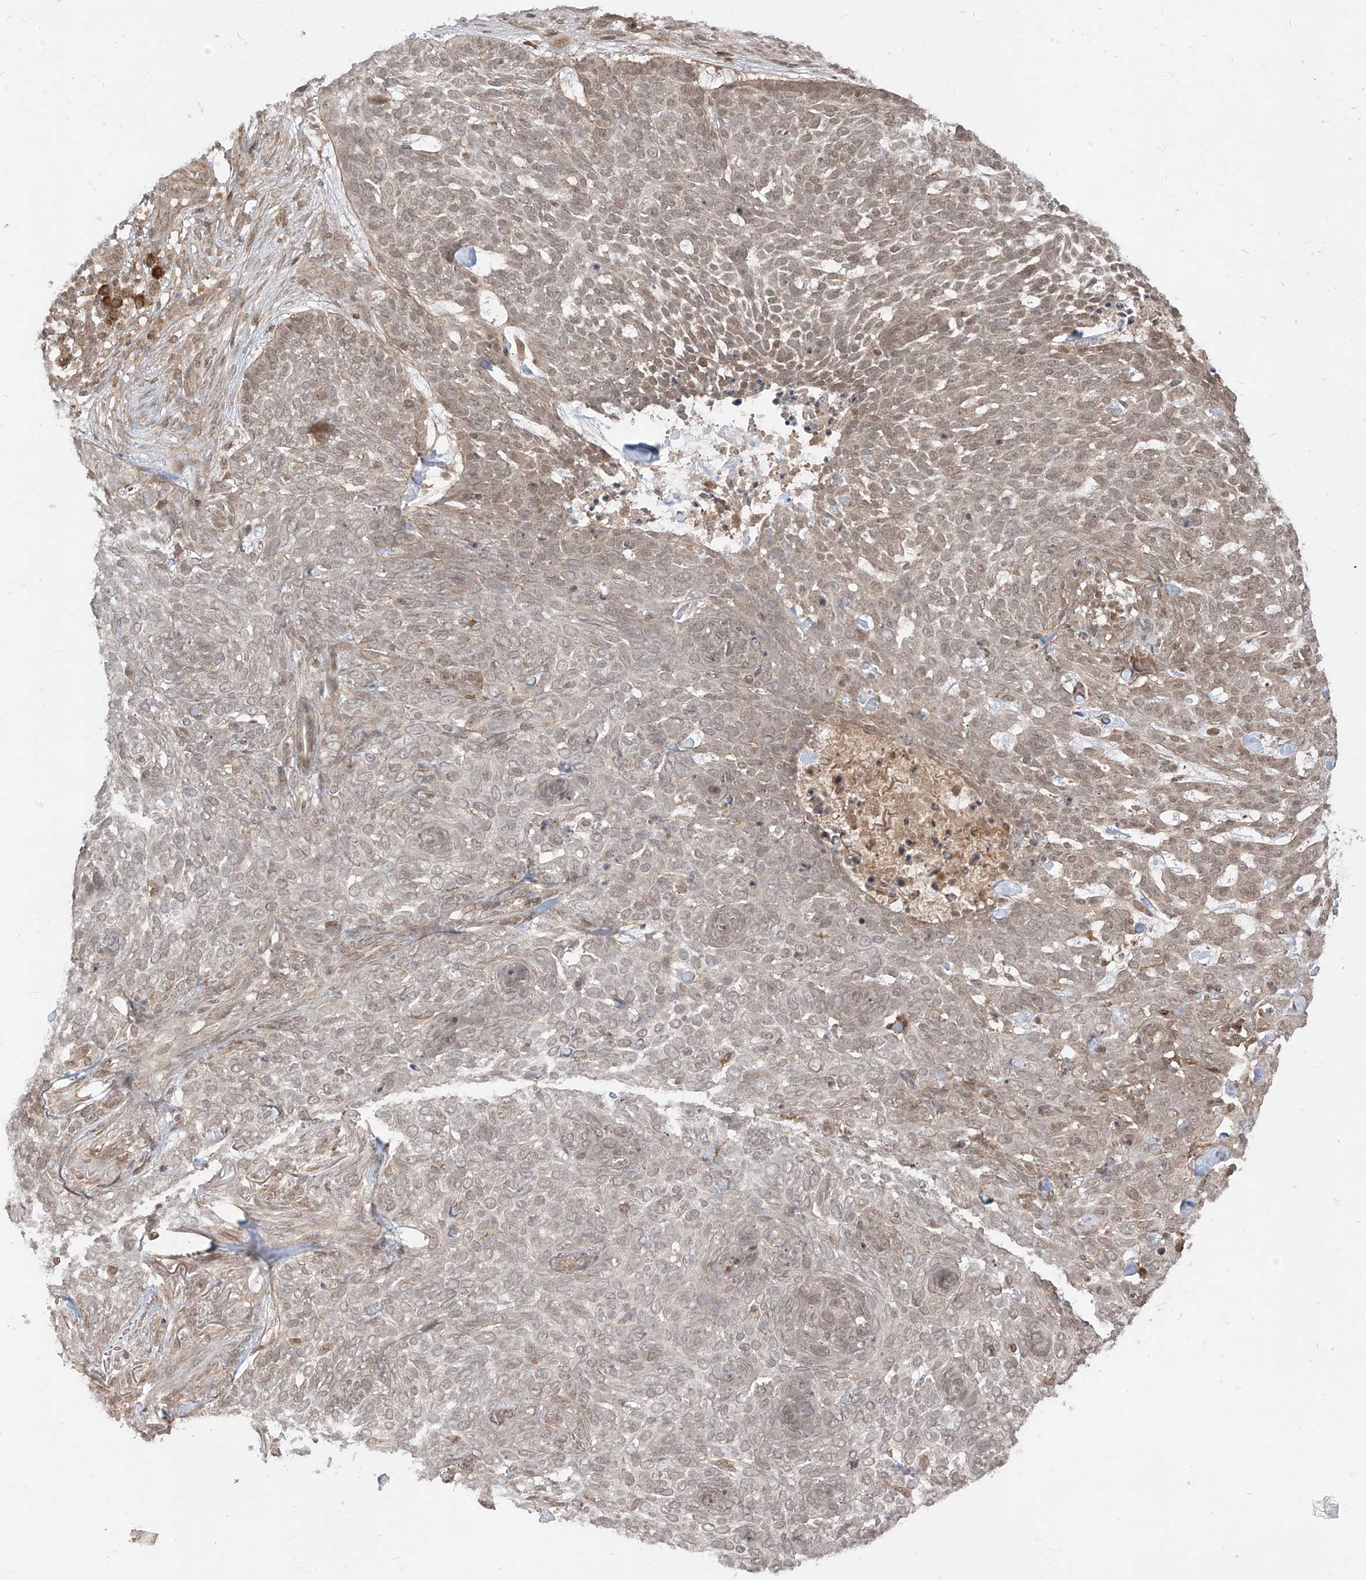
{"staining": {"intensity": "weak", "quantity": "25%-75%", "location": "nuclear"}, "tissue": "skin cancer", "cell_type": "Tumor cells", "image_type": "cancer", "snomed": [{"axis": "morphology", "description": "Basal cell carcinoma"}, {"axis": "topography", "description": "Skin"}], "caption": "DAB immunohistochemical staining of skin cancer (basal cell carcinoma) shows weak nuclear protein positivity in about 25%-75% of tumor cells.", "gene": "LCOR", "patient": {"sex": "female", "age": 64}}